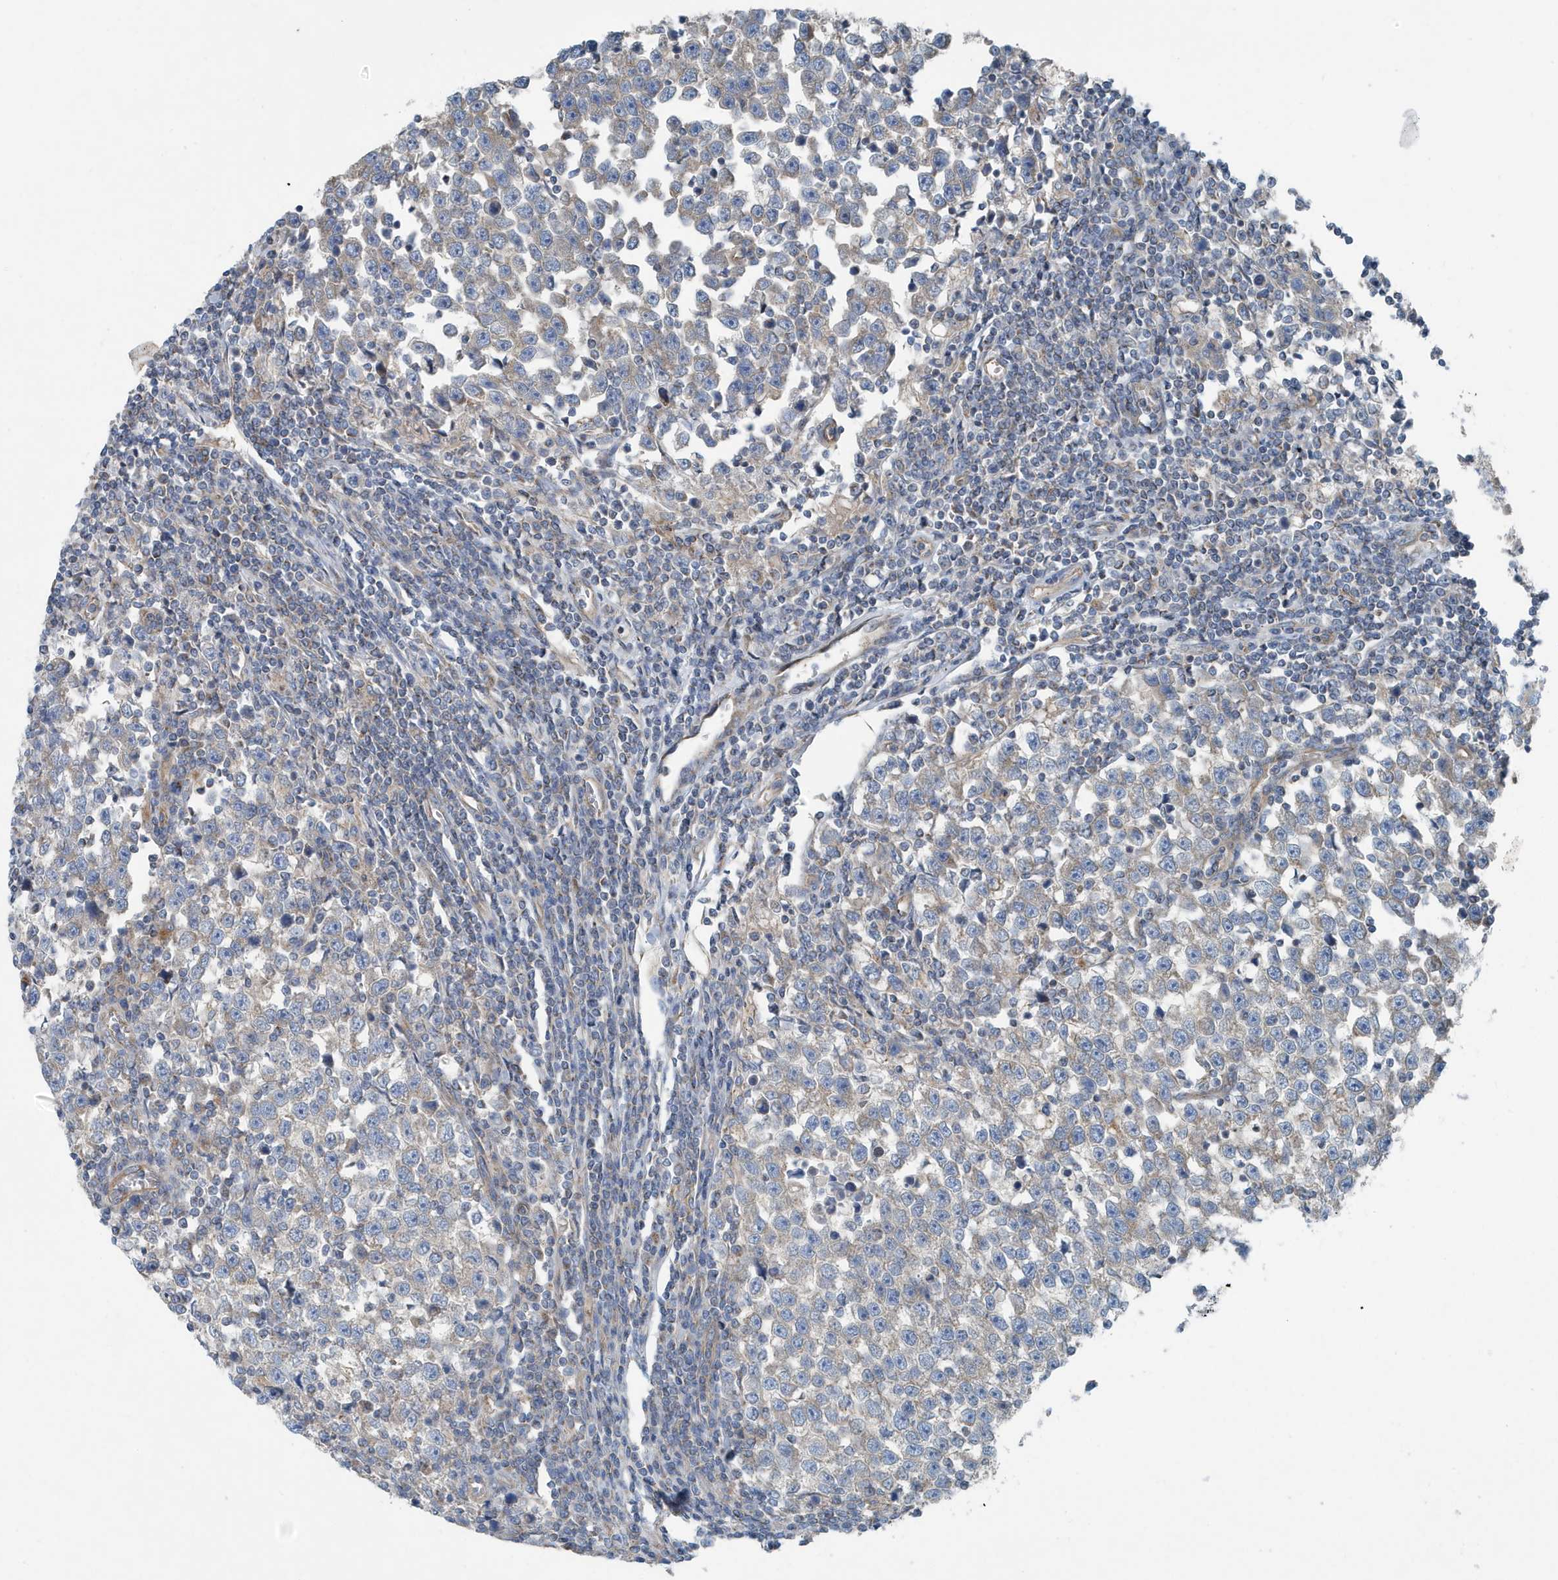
{"staining": {"intensity": "weak", "quantity": "<25%", "location": "cytoplasmic/membranous"}, "tissue": "testis cancer", "cell_type": "Tumor cells", "image_type": "cancer", "snomed": [{"axis": "morphology", "description": "Normal tissue, NOS"}, {"axis": "morphology", "description": "Seminoma, NOS"}, {"axis": "topography", "description": "Testis"}], "caption": "Protein analysis of testis seminoma reveals no significant staining in tumor cells. The staining is performed using DAB (3,3'-diaminobenzidine) brown chromogen with nuclei counter-stained in using hematoxylin.", "gene": "PPM1M", "patient": {"sex": "male", "age": 43}}